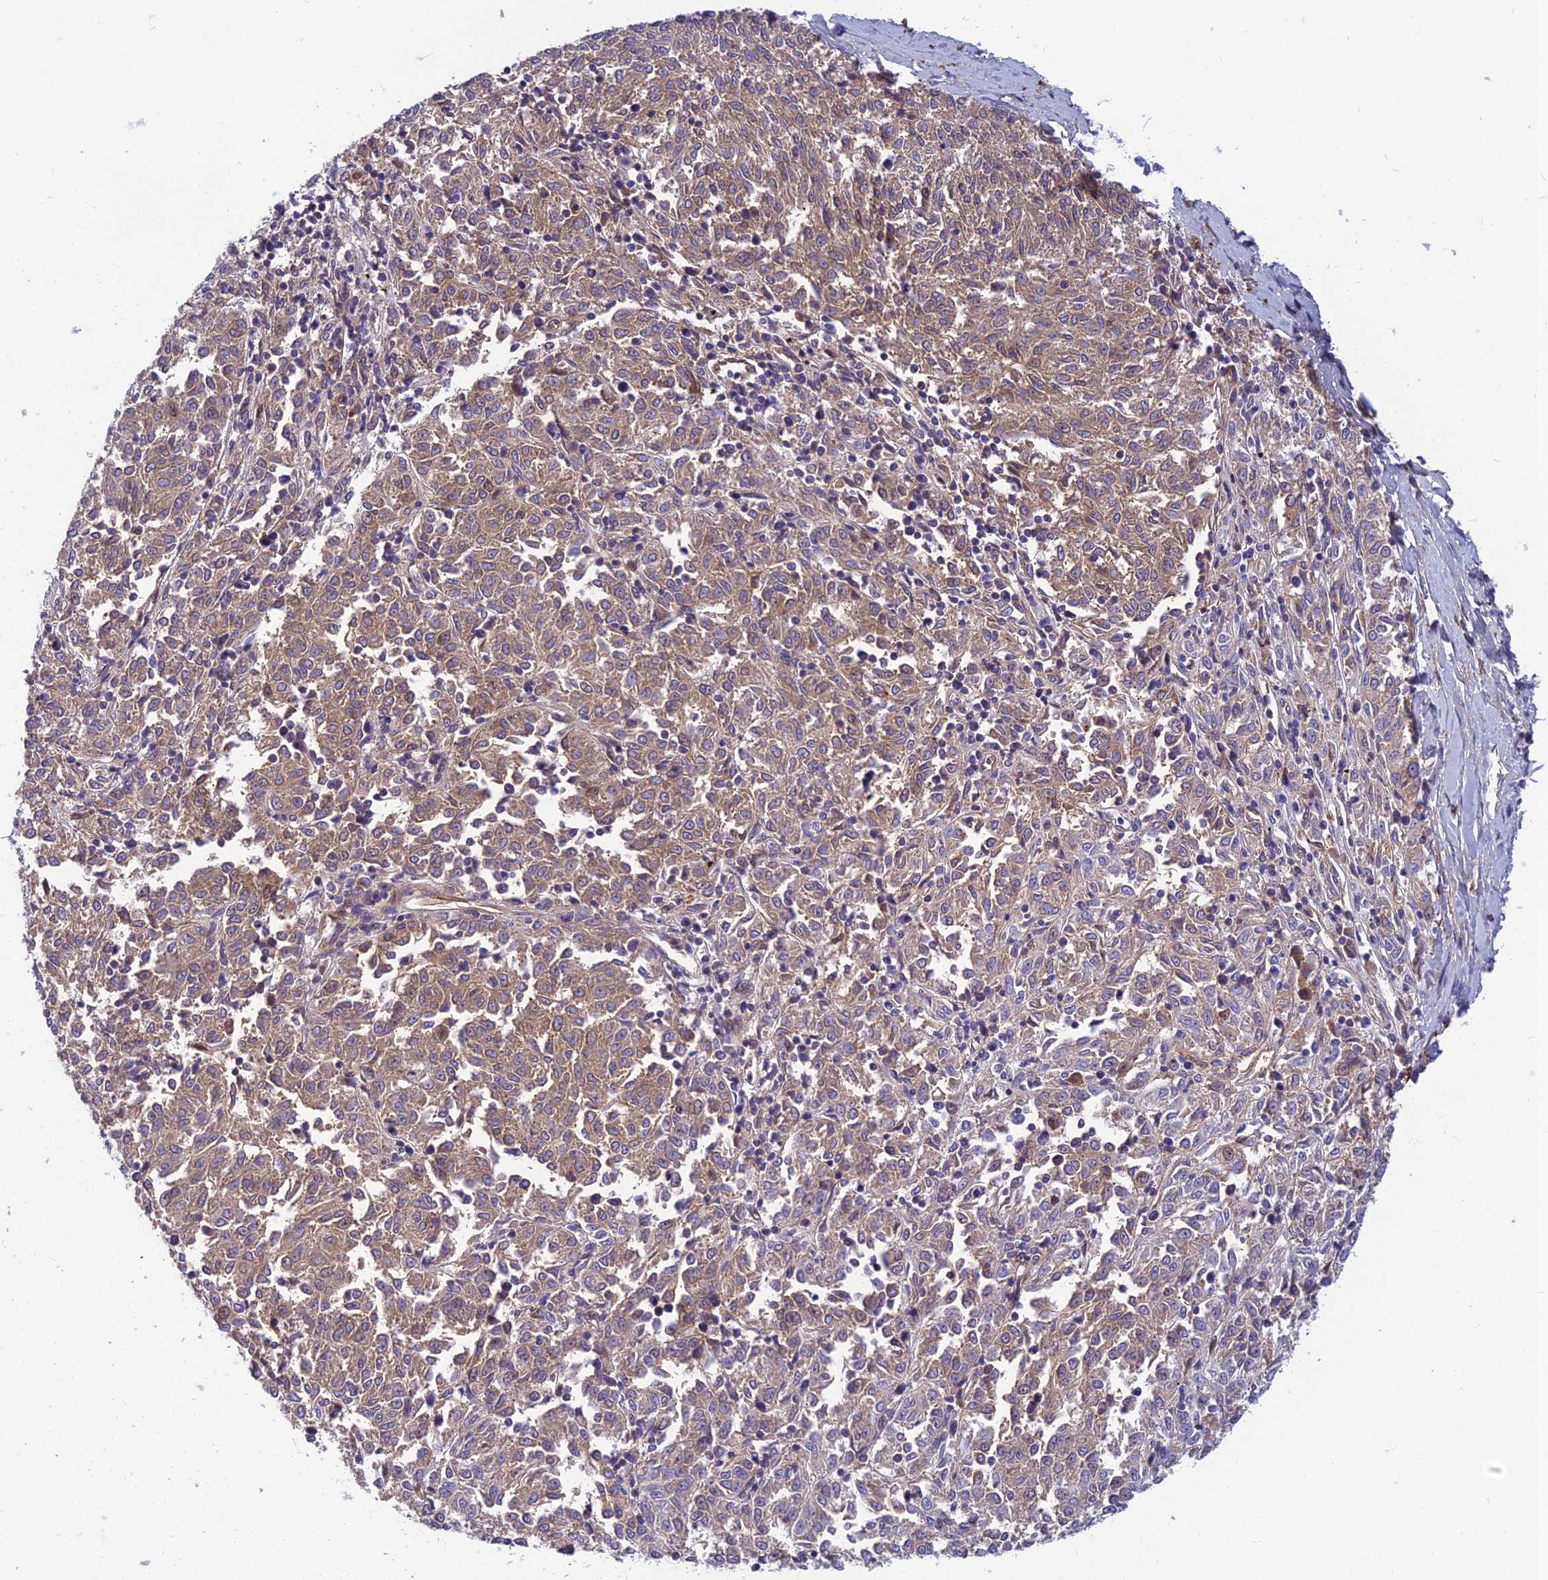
{"staining": {"intensity": "moderate", "quantity": "25%-75%", "location": "cytoplasmic/membranous,nuclear"}, "tissue": "melanoma", "cell_type": "Tumor cells", "image_type": "cancer", "snomed": [{"axis": "morphology", "description": "Malignant melanoma, NOS"}, {"axis": "topography", "description": "Skin"}], "caption": "A histopathology image of melanoma stained for a protein shows moderate cytoplasmic/membranous and nuclear brown staining in tumor cells.", "gene": "CLEC11A", "patient": {"sex": "female", "age": 72}}